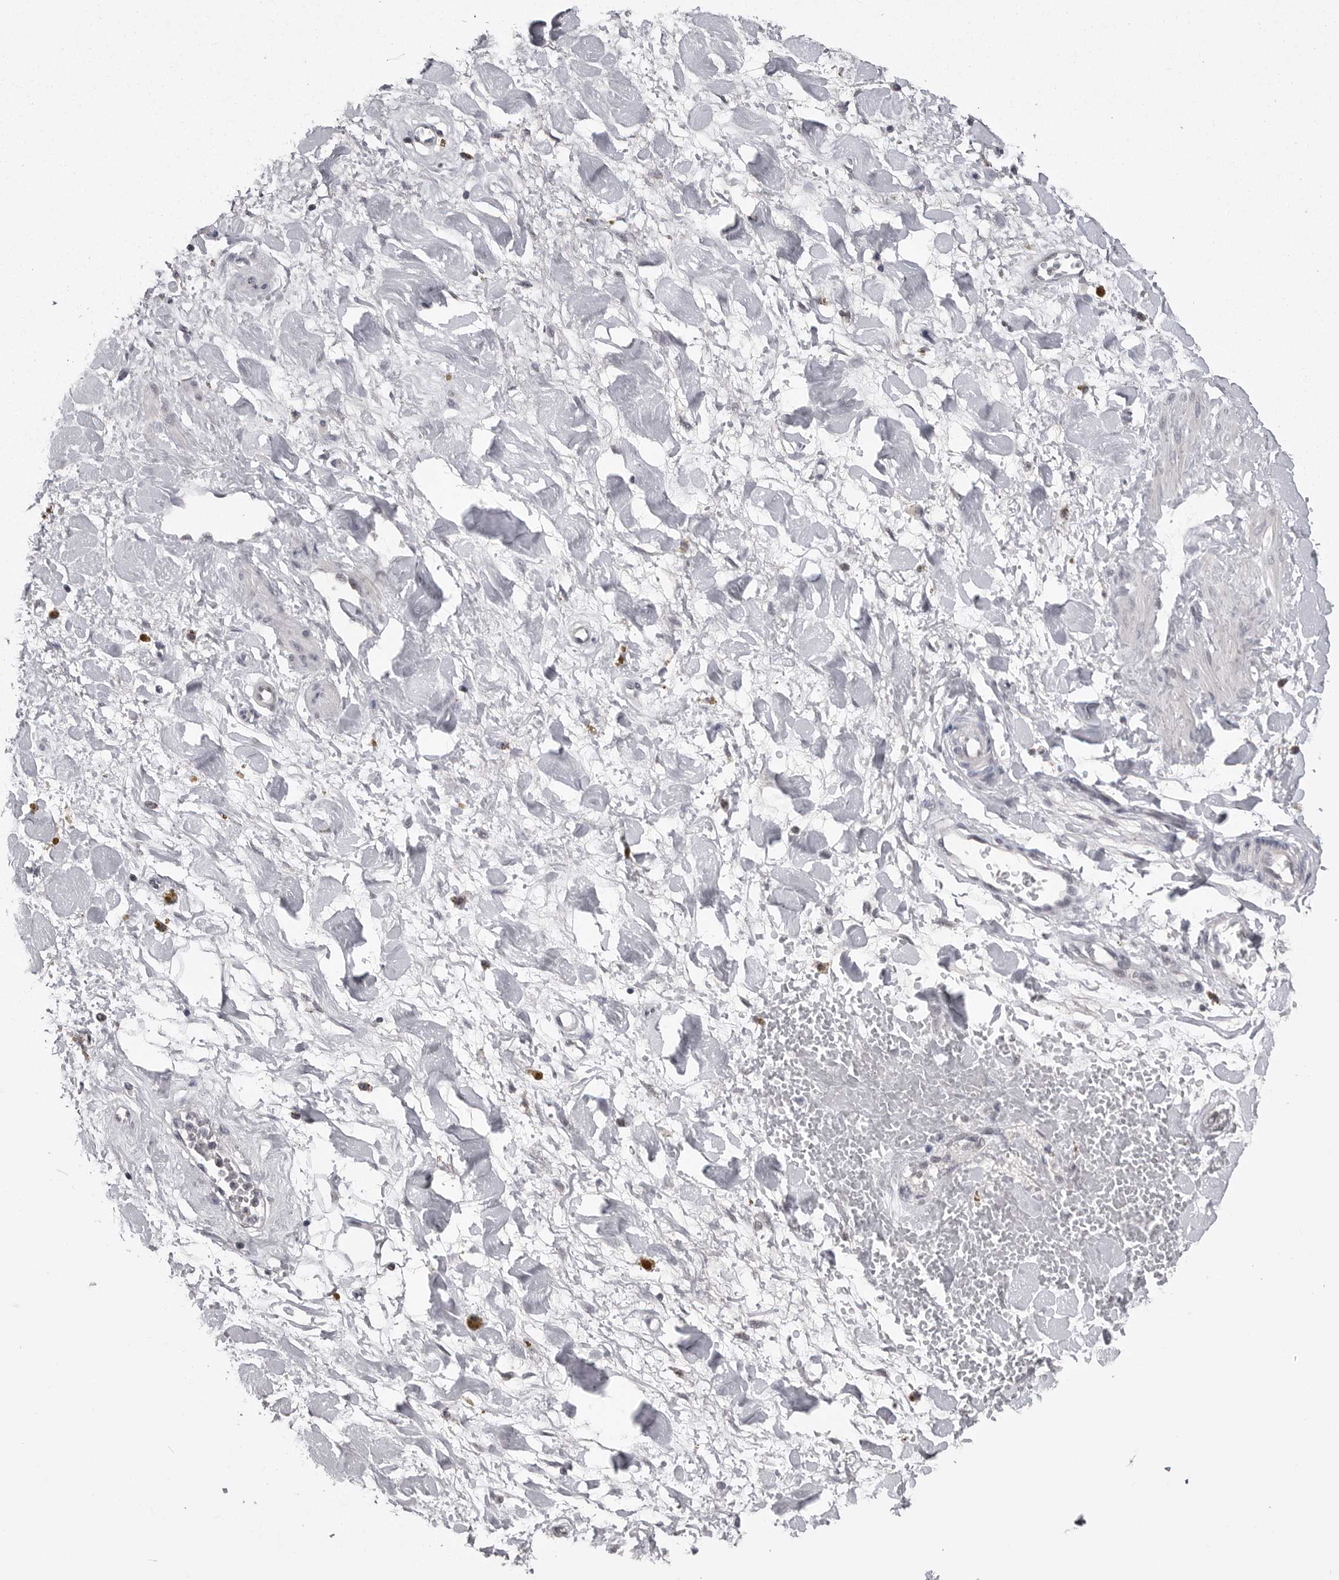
{"staining": {"intensity": "negative", "quantity": "none", "location": "none"}, "tissue": "adipose tissue", "cell_type": "Adipocytes", "image_type": "normal", "snomed": [{"axis": "morphology", "description": "Normal tissue, NOS"}, {"axis": "topography", "description": "Kidney"}, {"axis": "topography", "description": "Peripheral nerve tissue"}], "caption": "Immunohistochemistry micrograph of unremarkable adipose tissue: adipose tissue stained with DAB displays no significant protein staining in adipocytes.", "gene": "DLG2", "patient": {"sex": "male", "age": 7}}